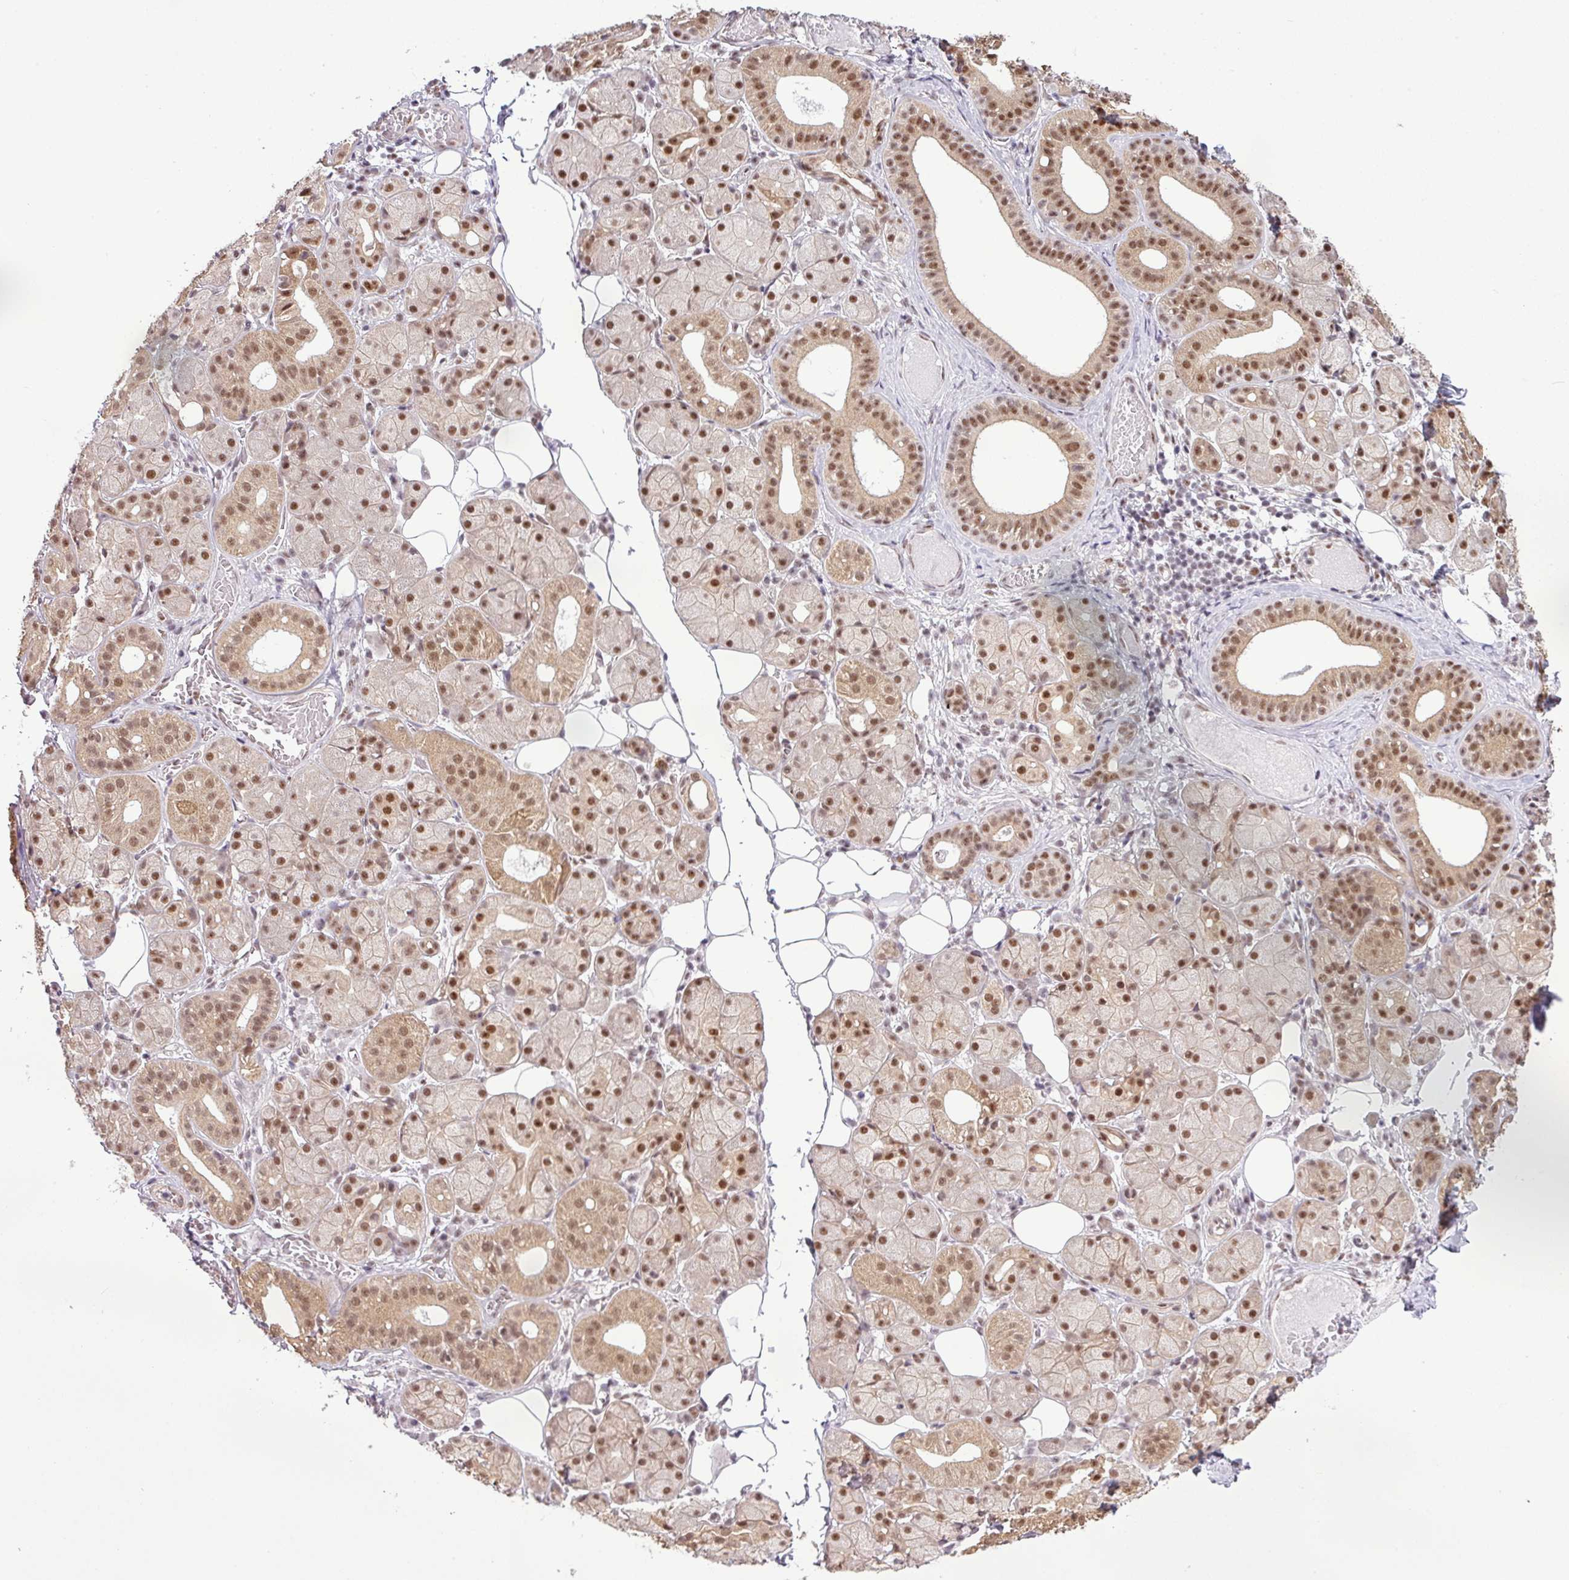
{"staining": {"intensity": "moderate", "quantity": ">75%", "location": "cytoplasmic/membranous,nuclear"}, "tissue": "salivary gland", "cell_type": "Glandular cells", "image_type": "normal", "snomed": [{"axis": "morphology", "description": "Squamous cell carcinoma, NOS"}, {"axis": "topography", "description": "Skin"}, {"axis": "topography", "description": "Head-Neck"}], "caption": "Salivary gland stained with a protein marker exhibits moderate staining in glandular cells.", "gene": "ZNF217", "patient": {"sex": "male", "age": 80}}